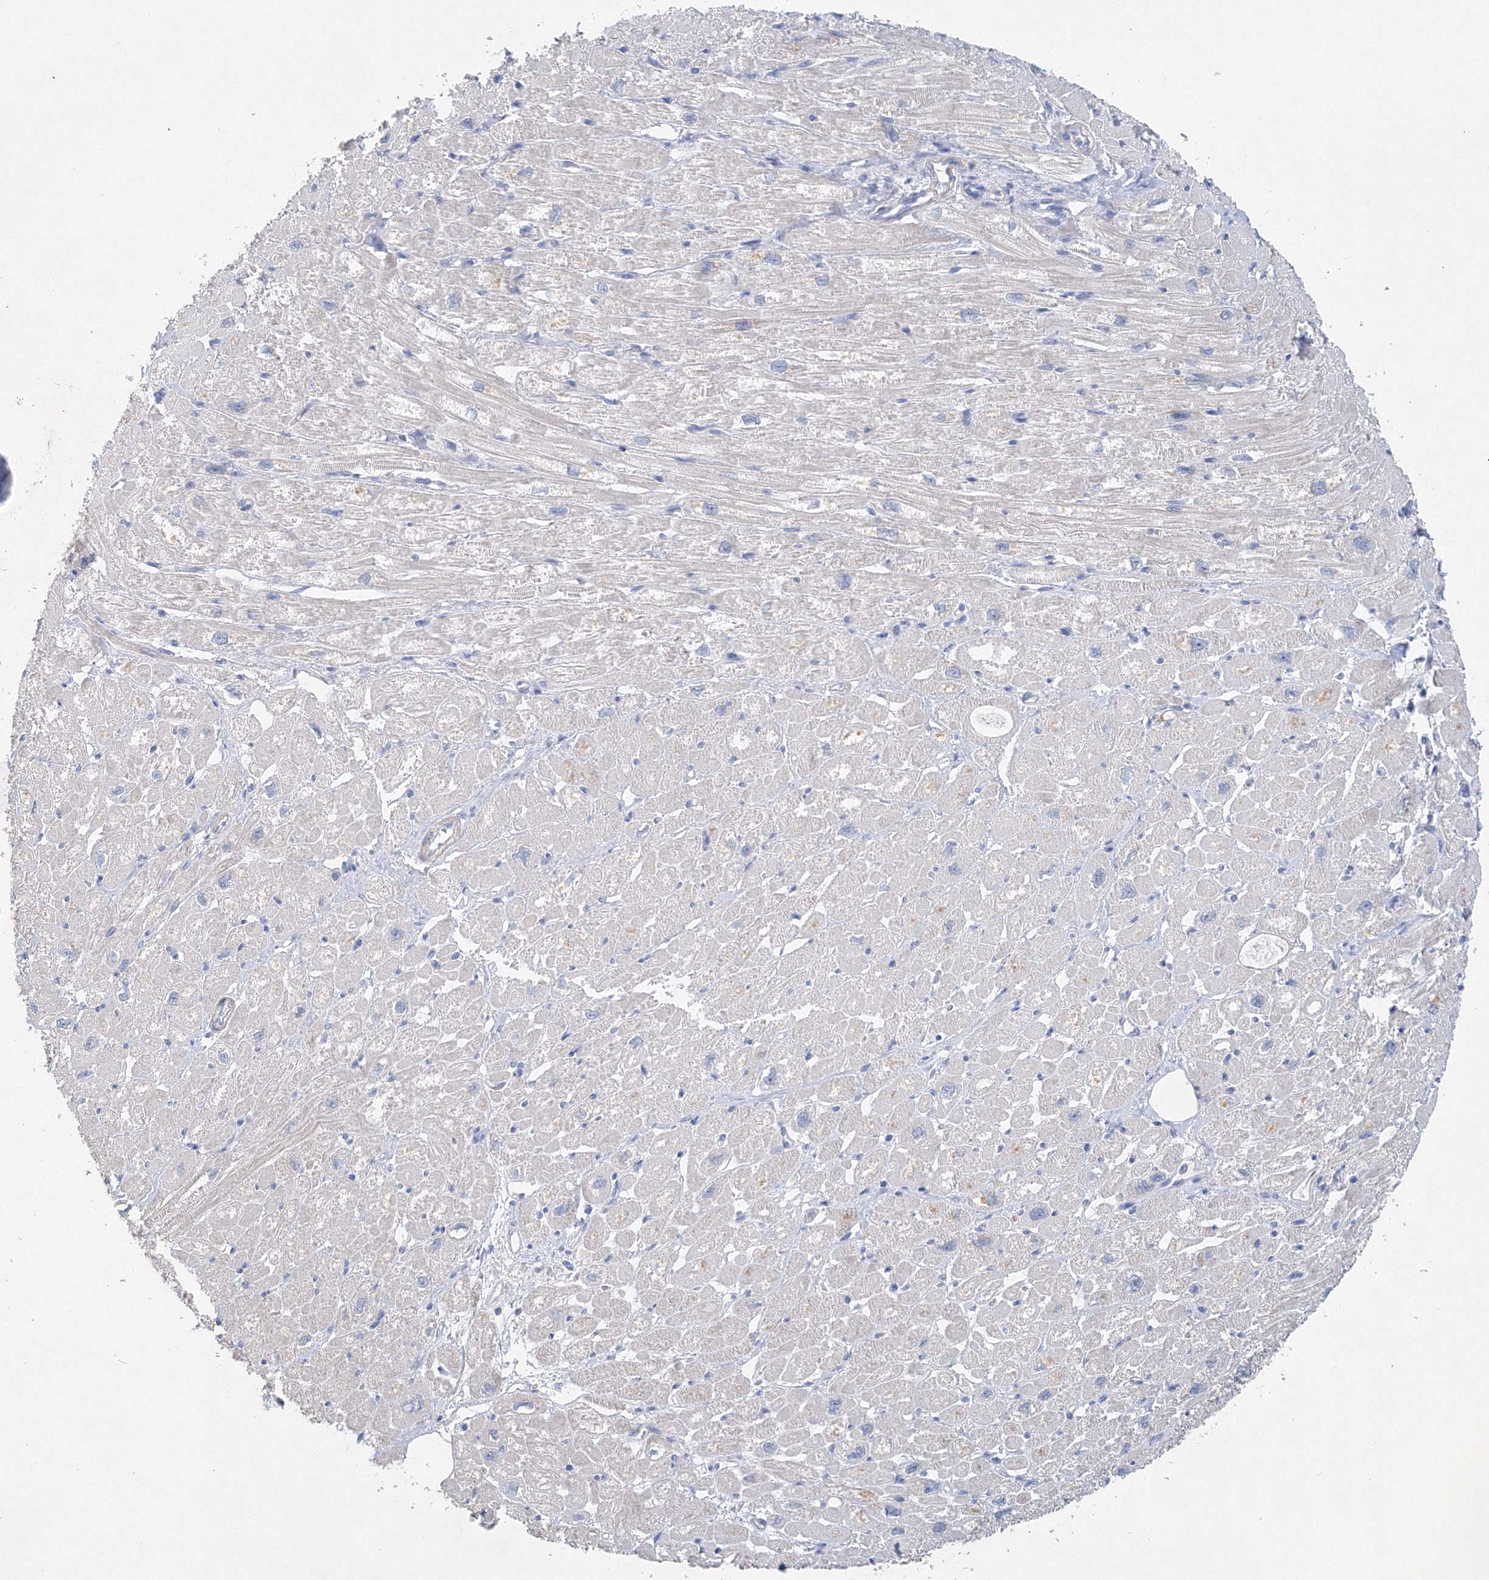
{"staining": {"intensity": "negative", "quantity": "none", "location": "none"}, "tissue": "heart muscle", "cell_type": "Cardiomyocytes", "image_type": "normal", "snomed": [{"axis": "morphology", "description": "Normal tissue, NOS"}, {"axis": "topography", "description": "Heart"}], "caption": "DAB (3,3'-diaminobenzidine) immunohistochemical staining of unremarkable heart muscle shows no significant staining in cardiomyocytes. Brightfield microscopy of immunohistochemistry stained with DAB (3,3'-diaminobenzidine) (brown) and hematoxylin (blue), captured at high magnification.", "gene": "OSBPL6", "patient": {"sex": "male", "age": 50}}